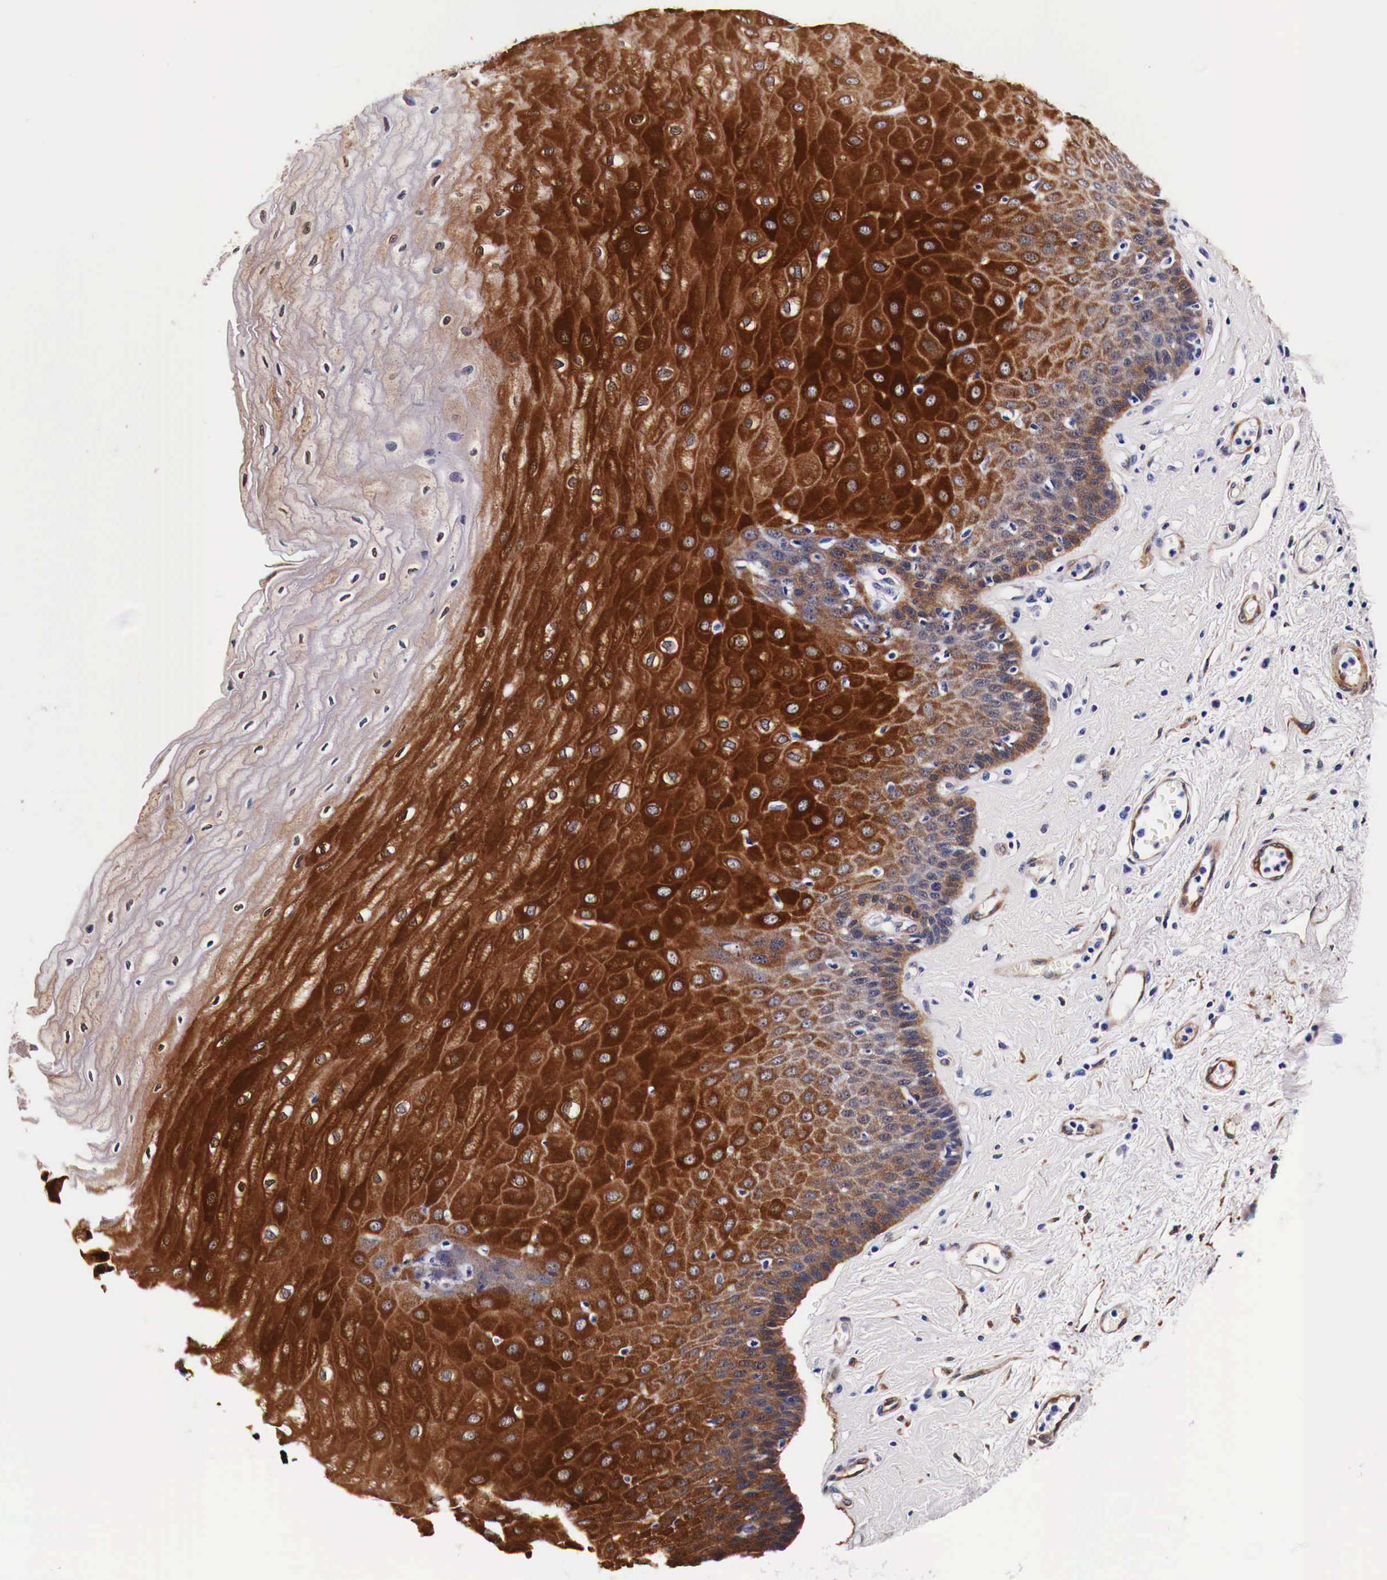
{"staining": {"intensity": "strong", "quantity": ">75%", "location": "cytoplasmic/membranous"}, "tissue": "esophagus", "cell_type": "Squamous epithelial cells", "image_type": "normal", "snomed": [{"axis": "morphology", "description": "Normal tissue, NOS"}, {"axis": "topography", "description": "Esophagus"}], "caption": "This micrograph exhibits benign esophagus stained with IHC to label a protein in brown. The cytoplasmic/membranous of squamous epithelial cells show strong positivity for the protein. Nuclei are counter-stained blue.", "gene": "HSPB1", "patient": {"sex": "male", "age": 65}}